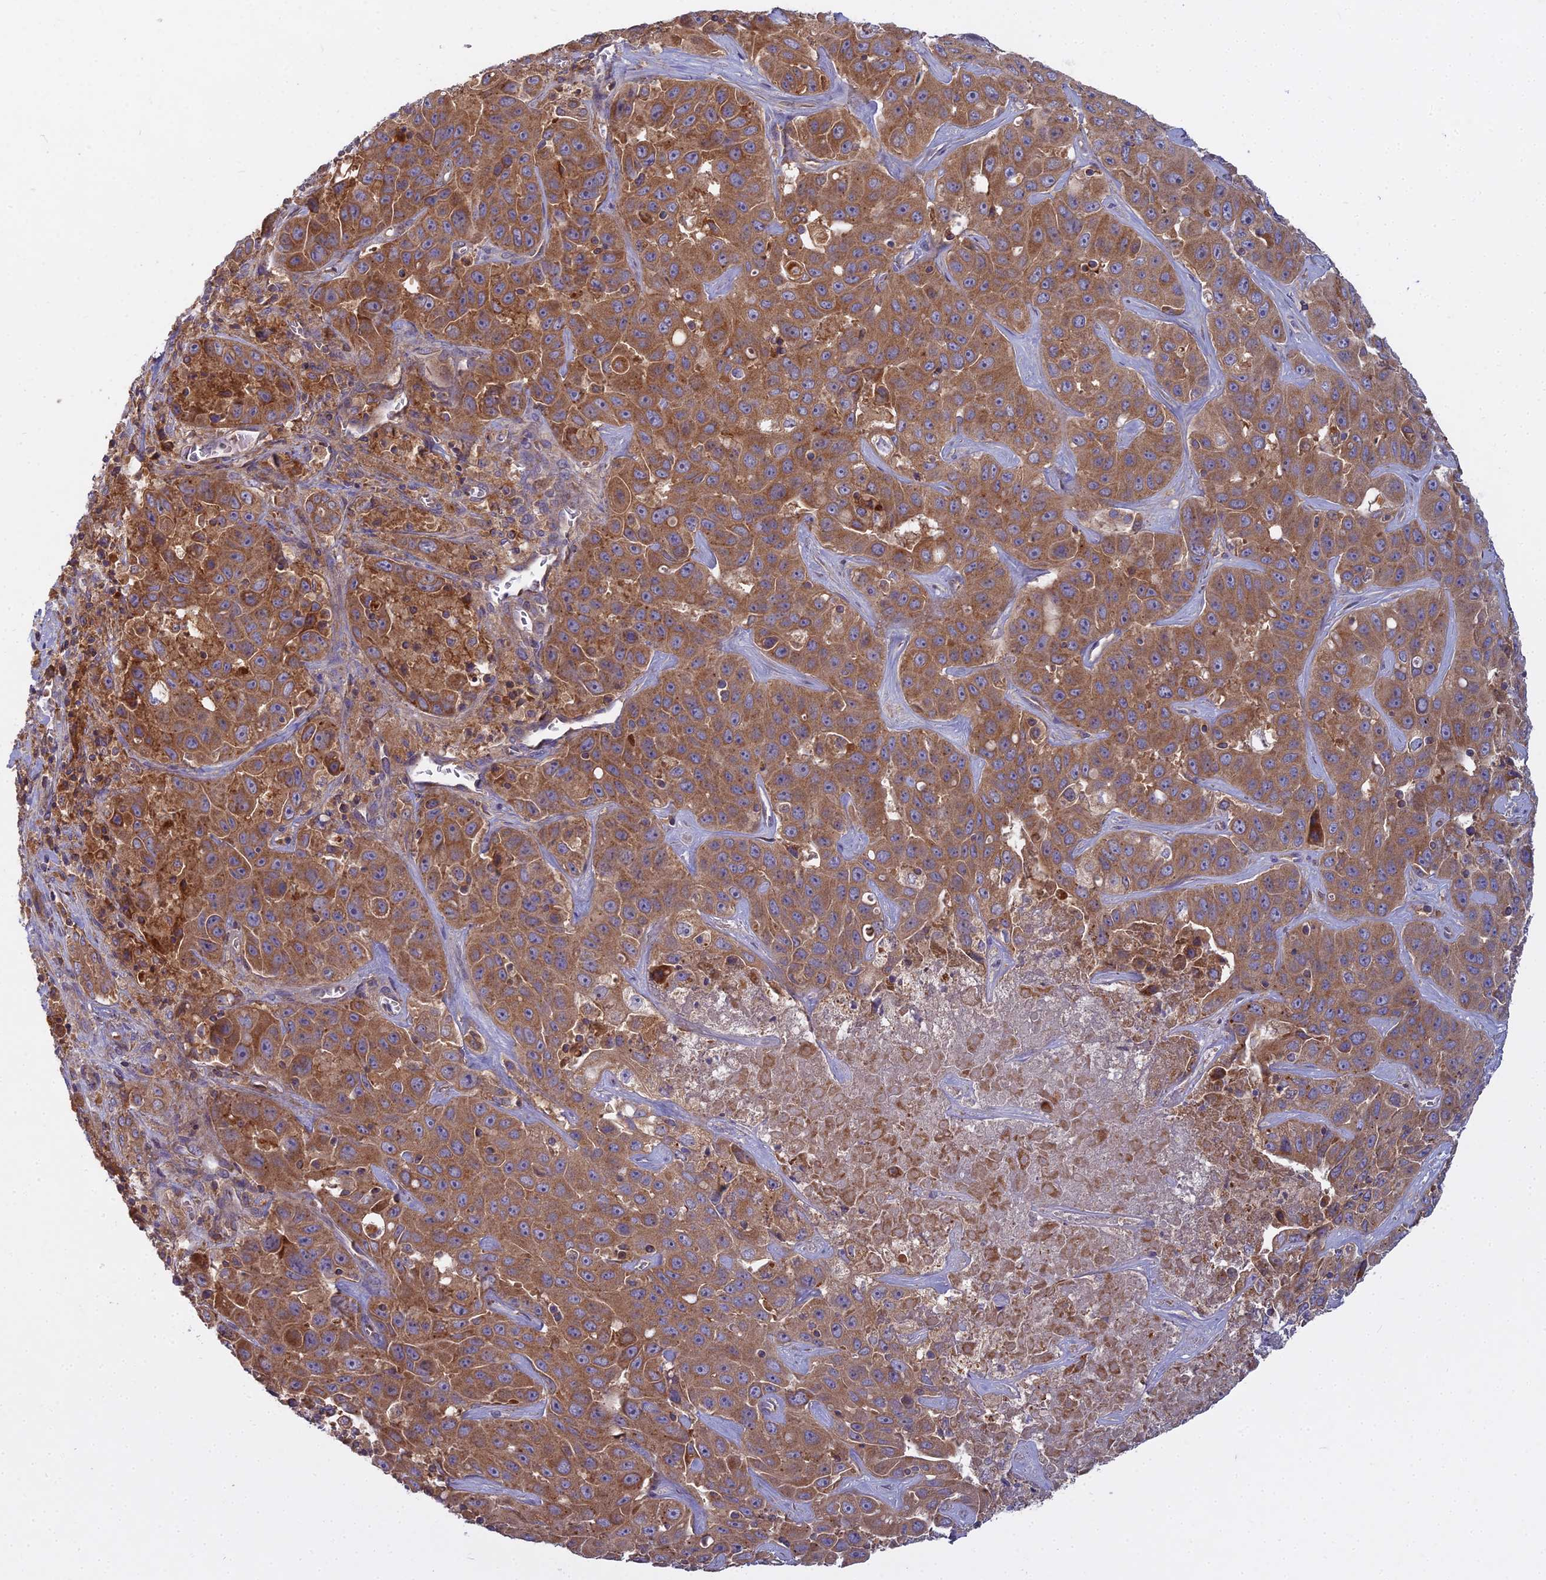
{"staining": {"intensity": "moderate", "quantity": ">75%", "location": "cytoplasmic/membranous"}, "tissue": "liver cancer", "cell_type": "Tumor cells", "image_type": "cancer", "snomed": [{"axis": "morphology", "description": "Cholangiocarcinoma"}, {"axis": "topography", "description": "Liver"}], "caption": "The micrograph displays staining of liver cholangiocarcinoma, revealing moderate cytoplasmic/membranous protein positivity (brown color) within tumor cells. (DAB (3,3'-diaminobenzidine) IHC with brightfield microscopy, high magnification).", "gene": "CCDC167", "patient": {"sex": "female", "age": 52}}